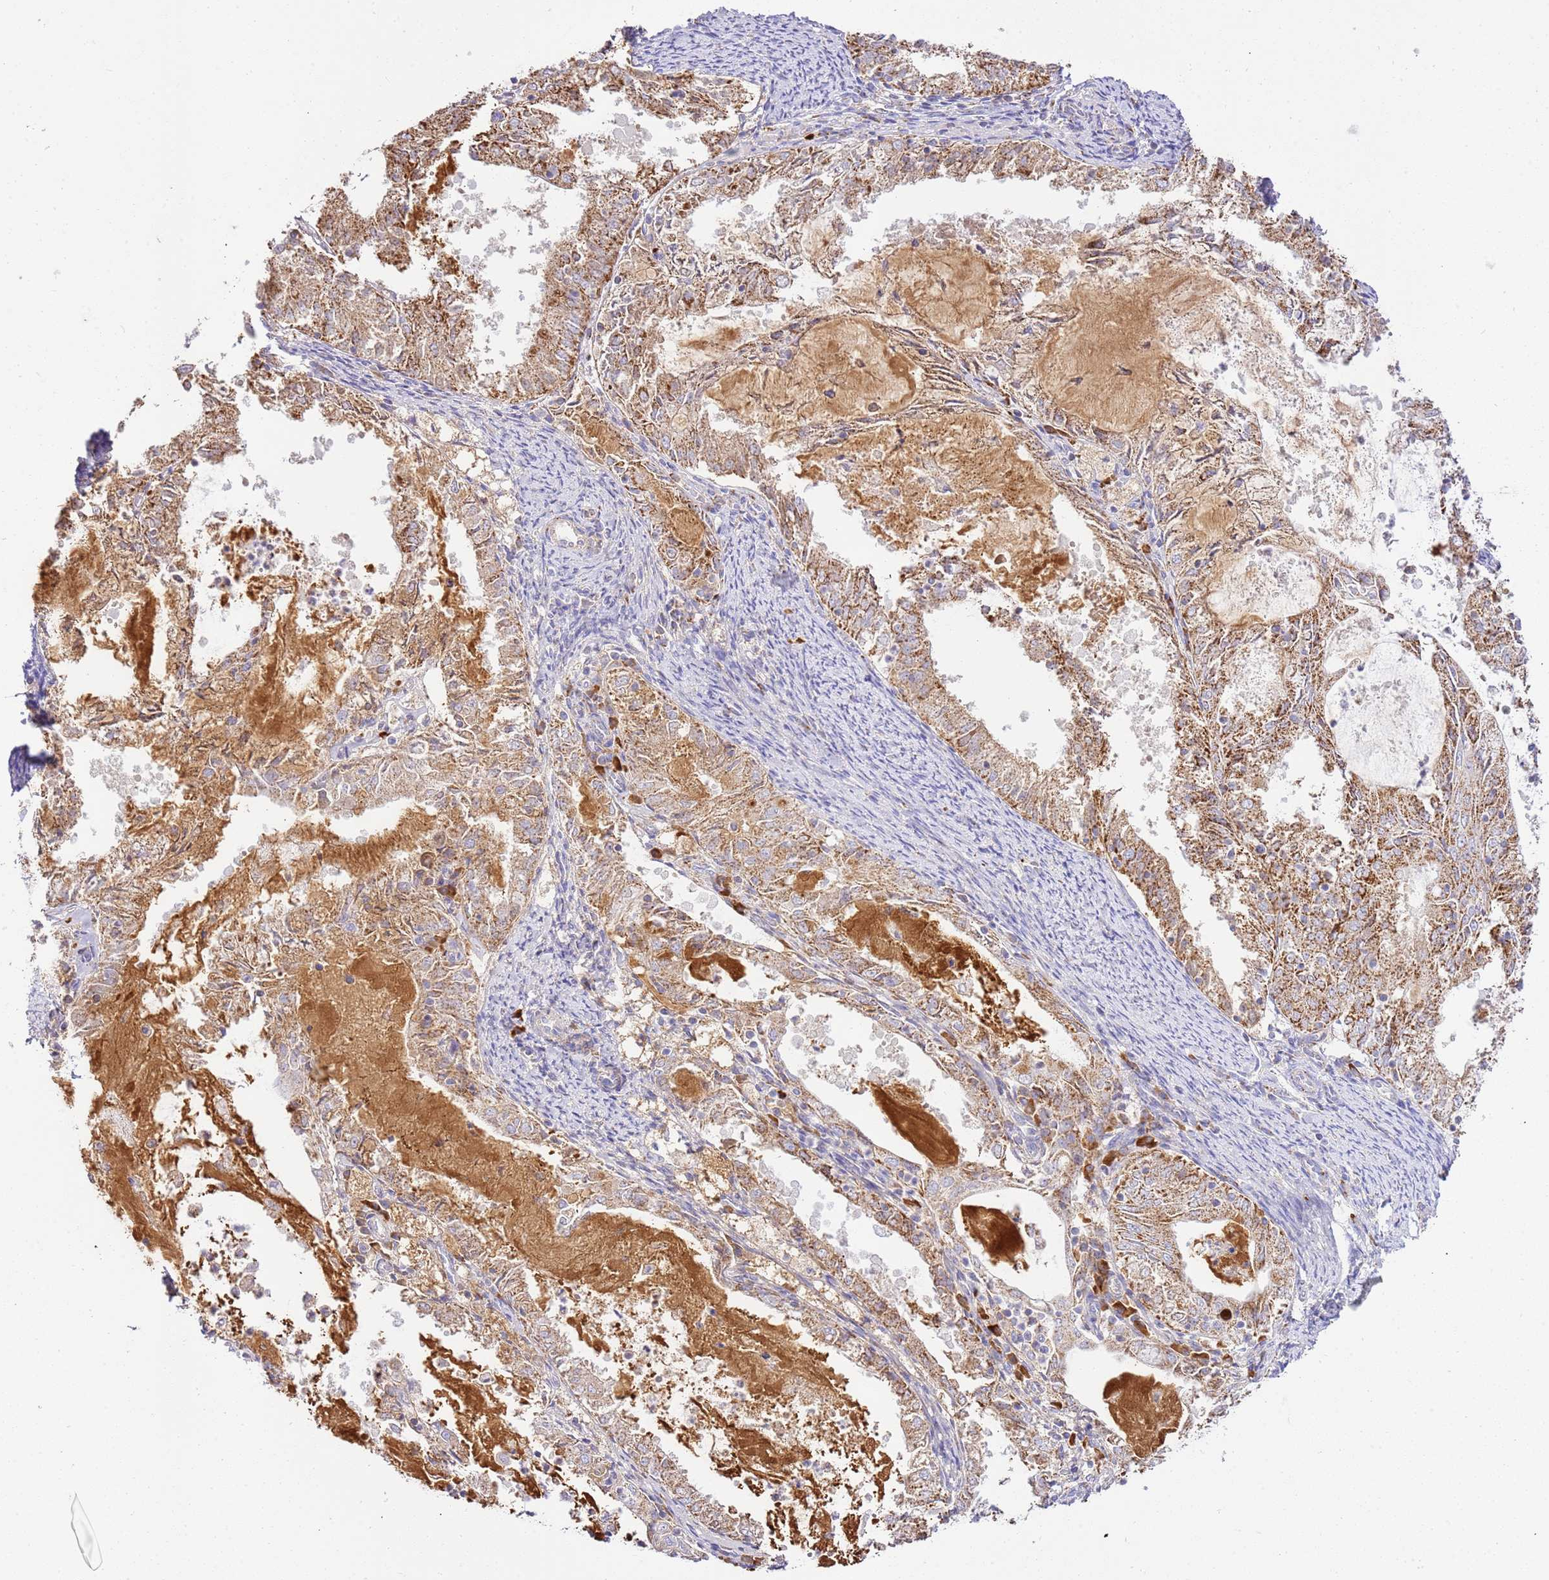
{"staining": {"intensity": "moderate", "quantity": ">75%", "location": "cytoplasmic/membranous"}, "tissue": "endometrial cancer", "cell_type": "Tumor cells", "image_type": "cancer", "snomed": [{"axis": "morphology", "description": "Adenocarcinoma, NOS"}, {"axis": "topography", "description": "Endometrium"}], "caption": "DAB (3,3'-diaminobenzidine) immunohistochemical staining of human endometrial adenocarcinoma demonstrates moderate cytoplasmic/membranous protein positivity in approximately >75% of tumor cells.", "gene": "ZBTB39", "patient": {"sex": "female", "age": 57}}